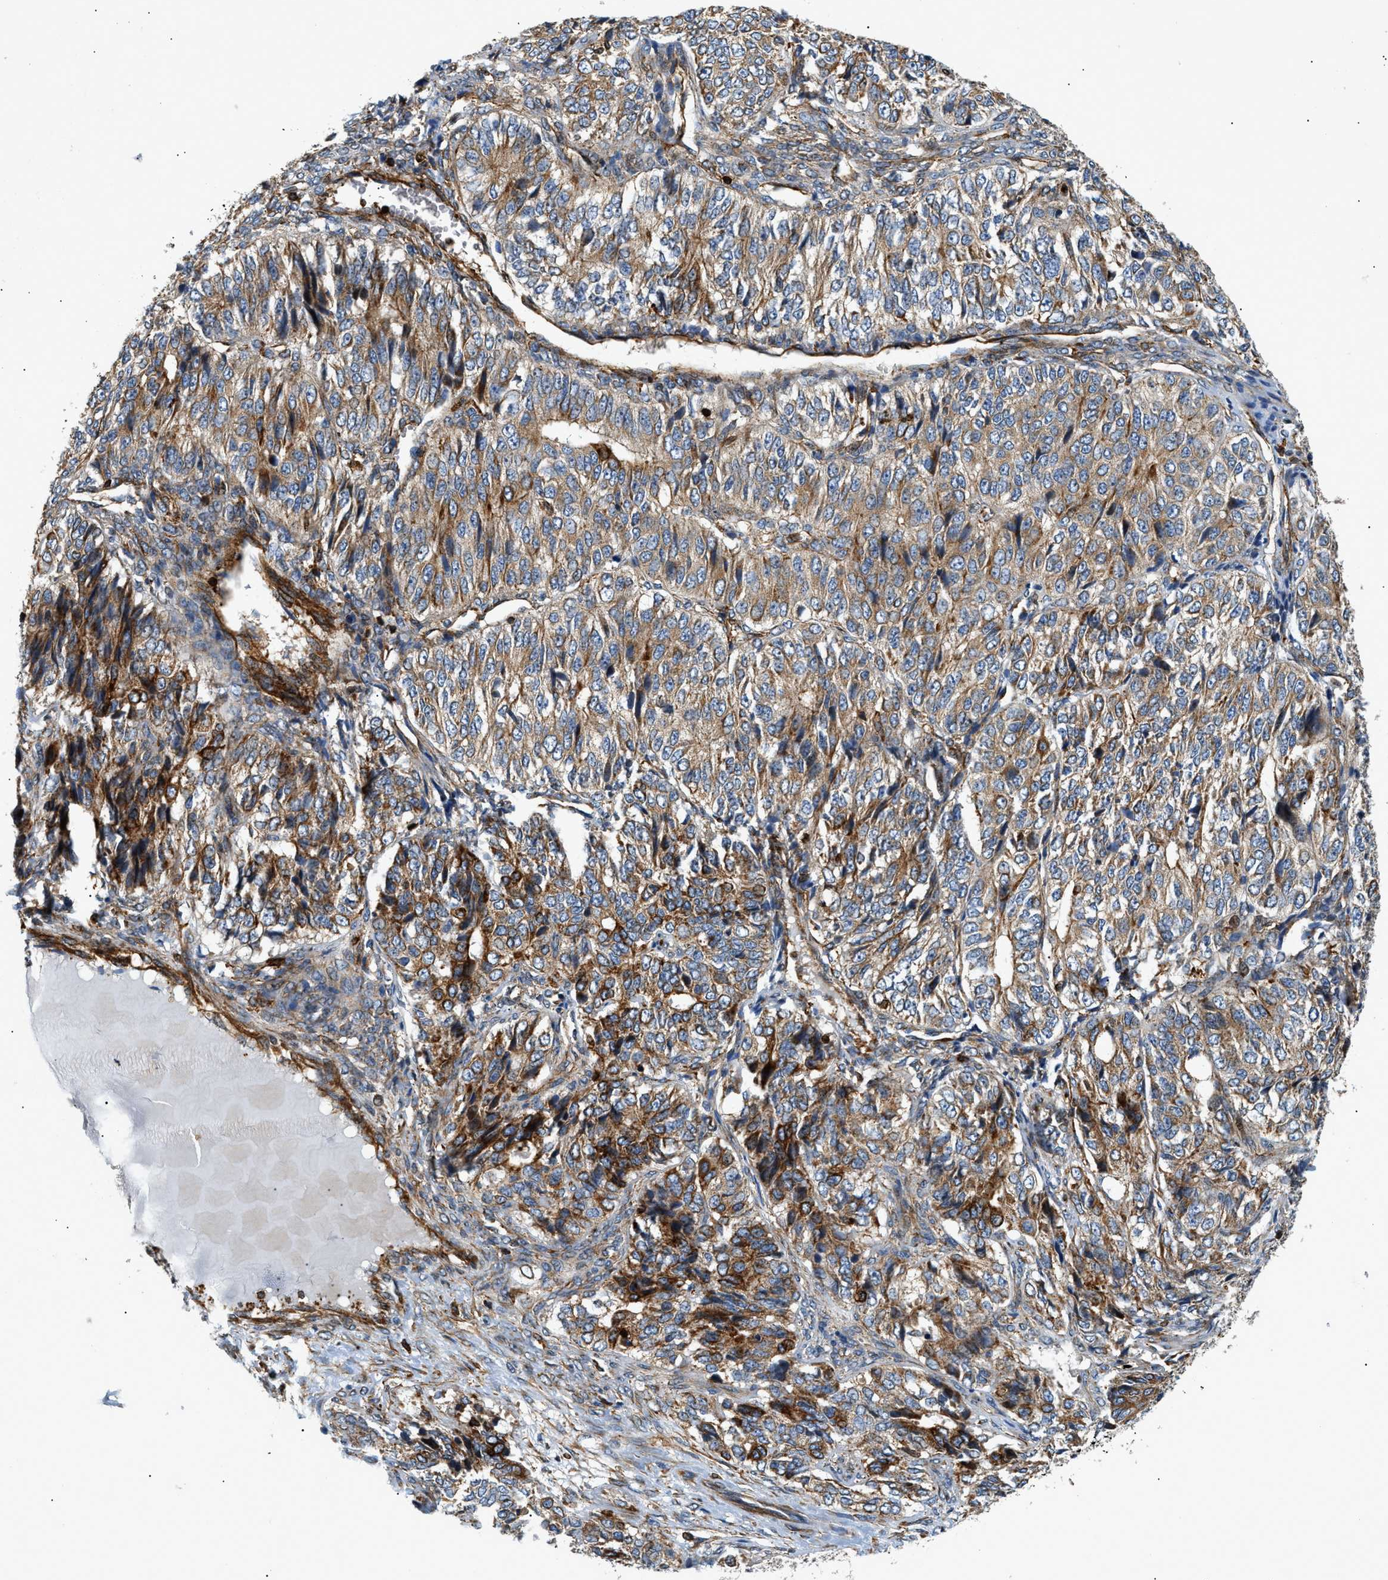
{"staining": {"intensity": "moderate", "quantity": ">75%", "location": "cytoplasmic/membranous"}, "tissue": "ovarian cancer", "cell_type": "Tumor cells", "image_type": "cancer", "snomed": [{"axis": "morphology", "description": "Carcinoma, endometroid"}, {"axis": "topography", "description": "Ovary"}], "caption": "A photomicrograph of human ovarian cancer (endometroid carcinoma) stained for a protein demonstrates moderate cytoplasmic/membranous brown staining in tumor cells.", "gene": "DHODH", "patient": {"sex": "female", "age": 51}}